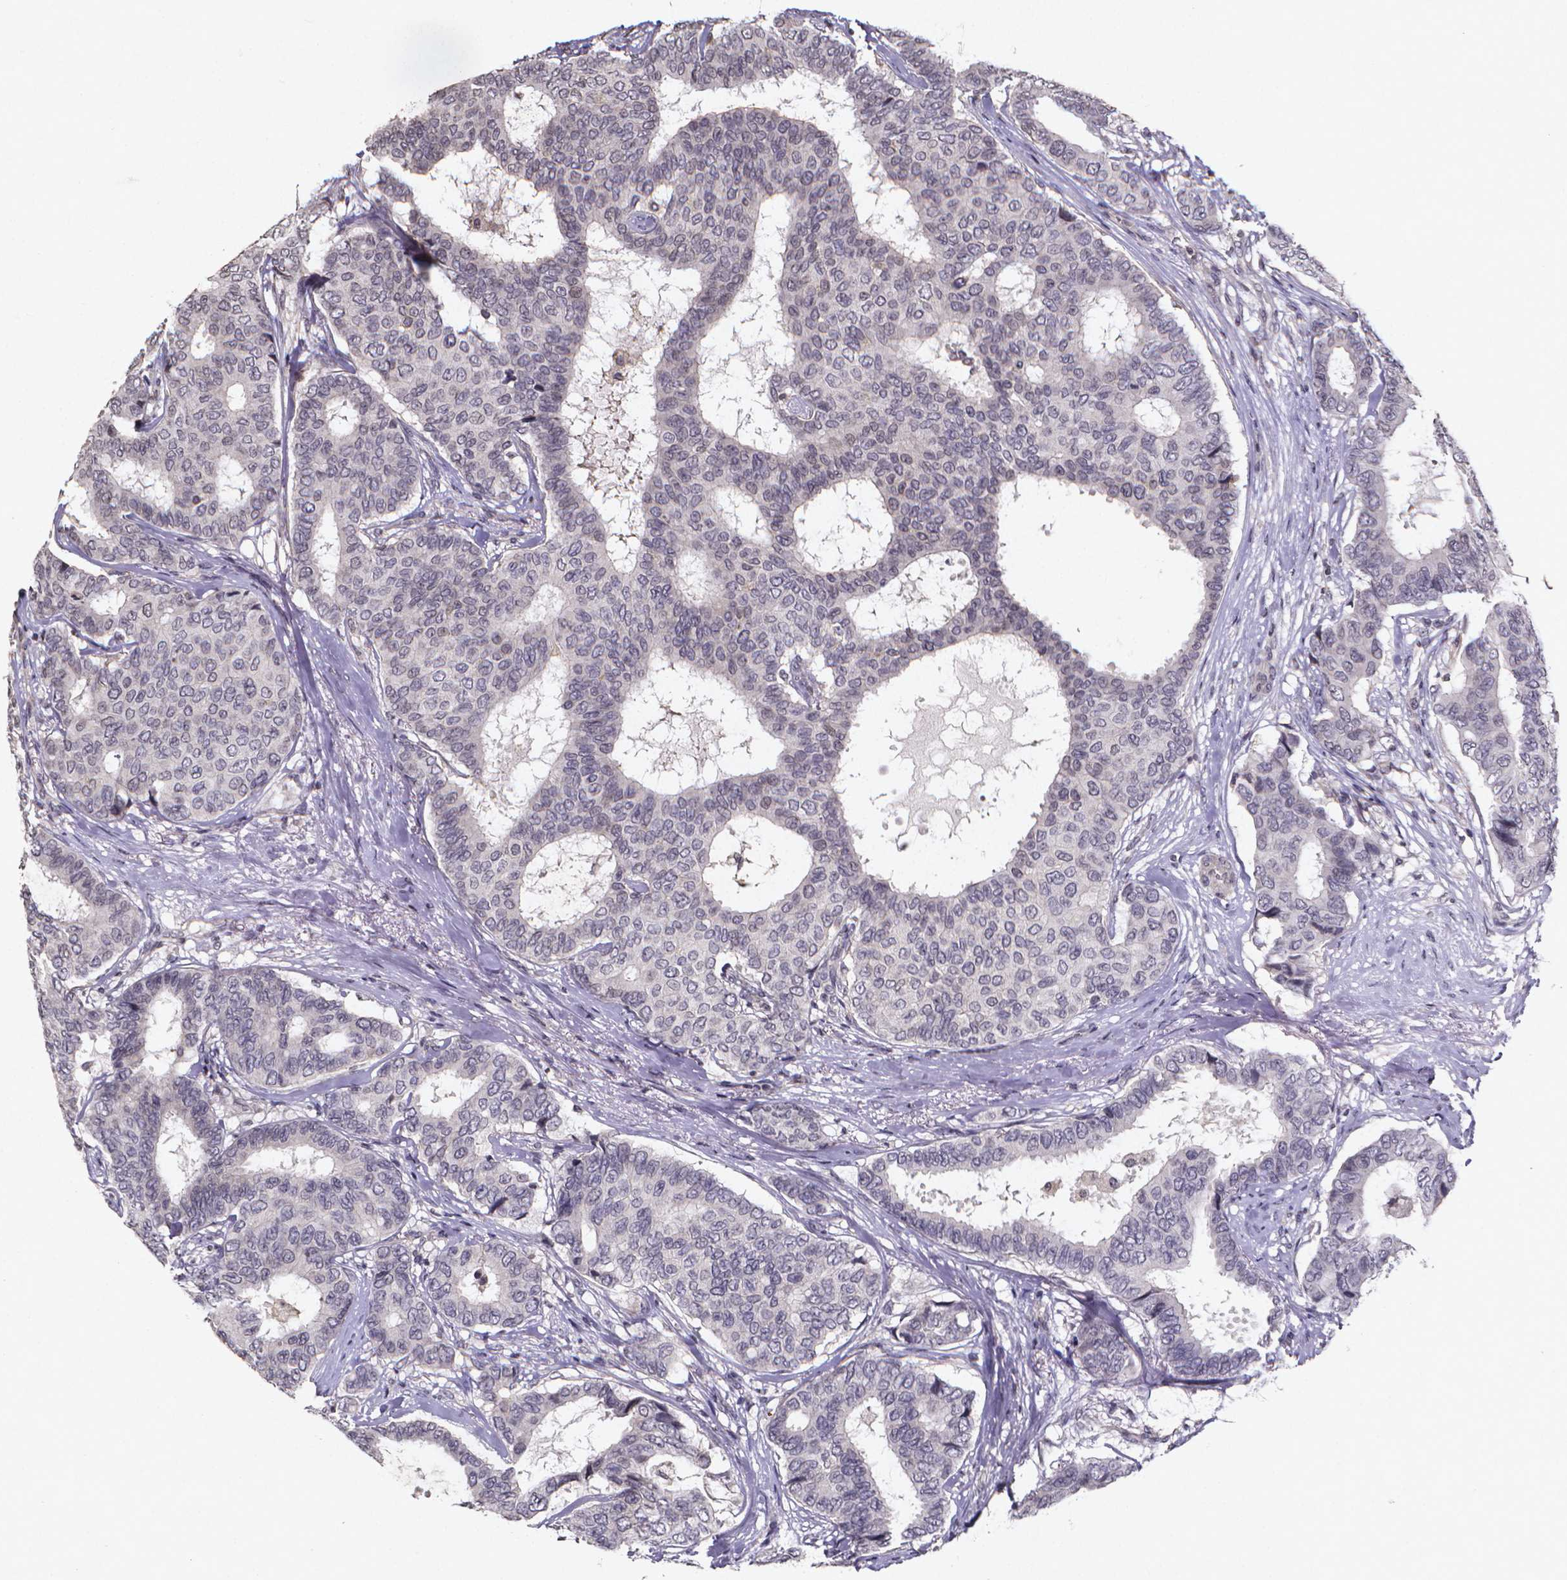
{"staining": {"intensity": "negative", "quantity": "none", "location": "none"}, "tissue": "breast cancer", "cell_type": "Tumor cells", "image_type": "cancer", "snomed": [{"axis": "morphology", "description": "Duct carcinoma"}, {"axis": "topography", "description": "Breast"}], "caption": "Tumor cells are negative for protein expression in human breast cancer (intraductal carcinoma).", "gene": "TP73", "patient": {"sex": "female", "age": 75}}